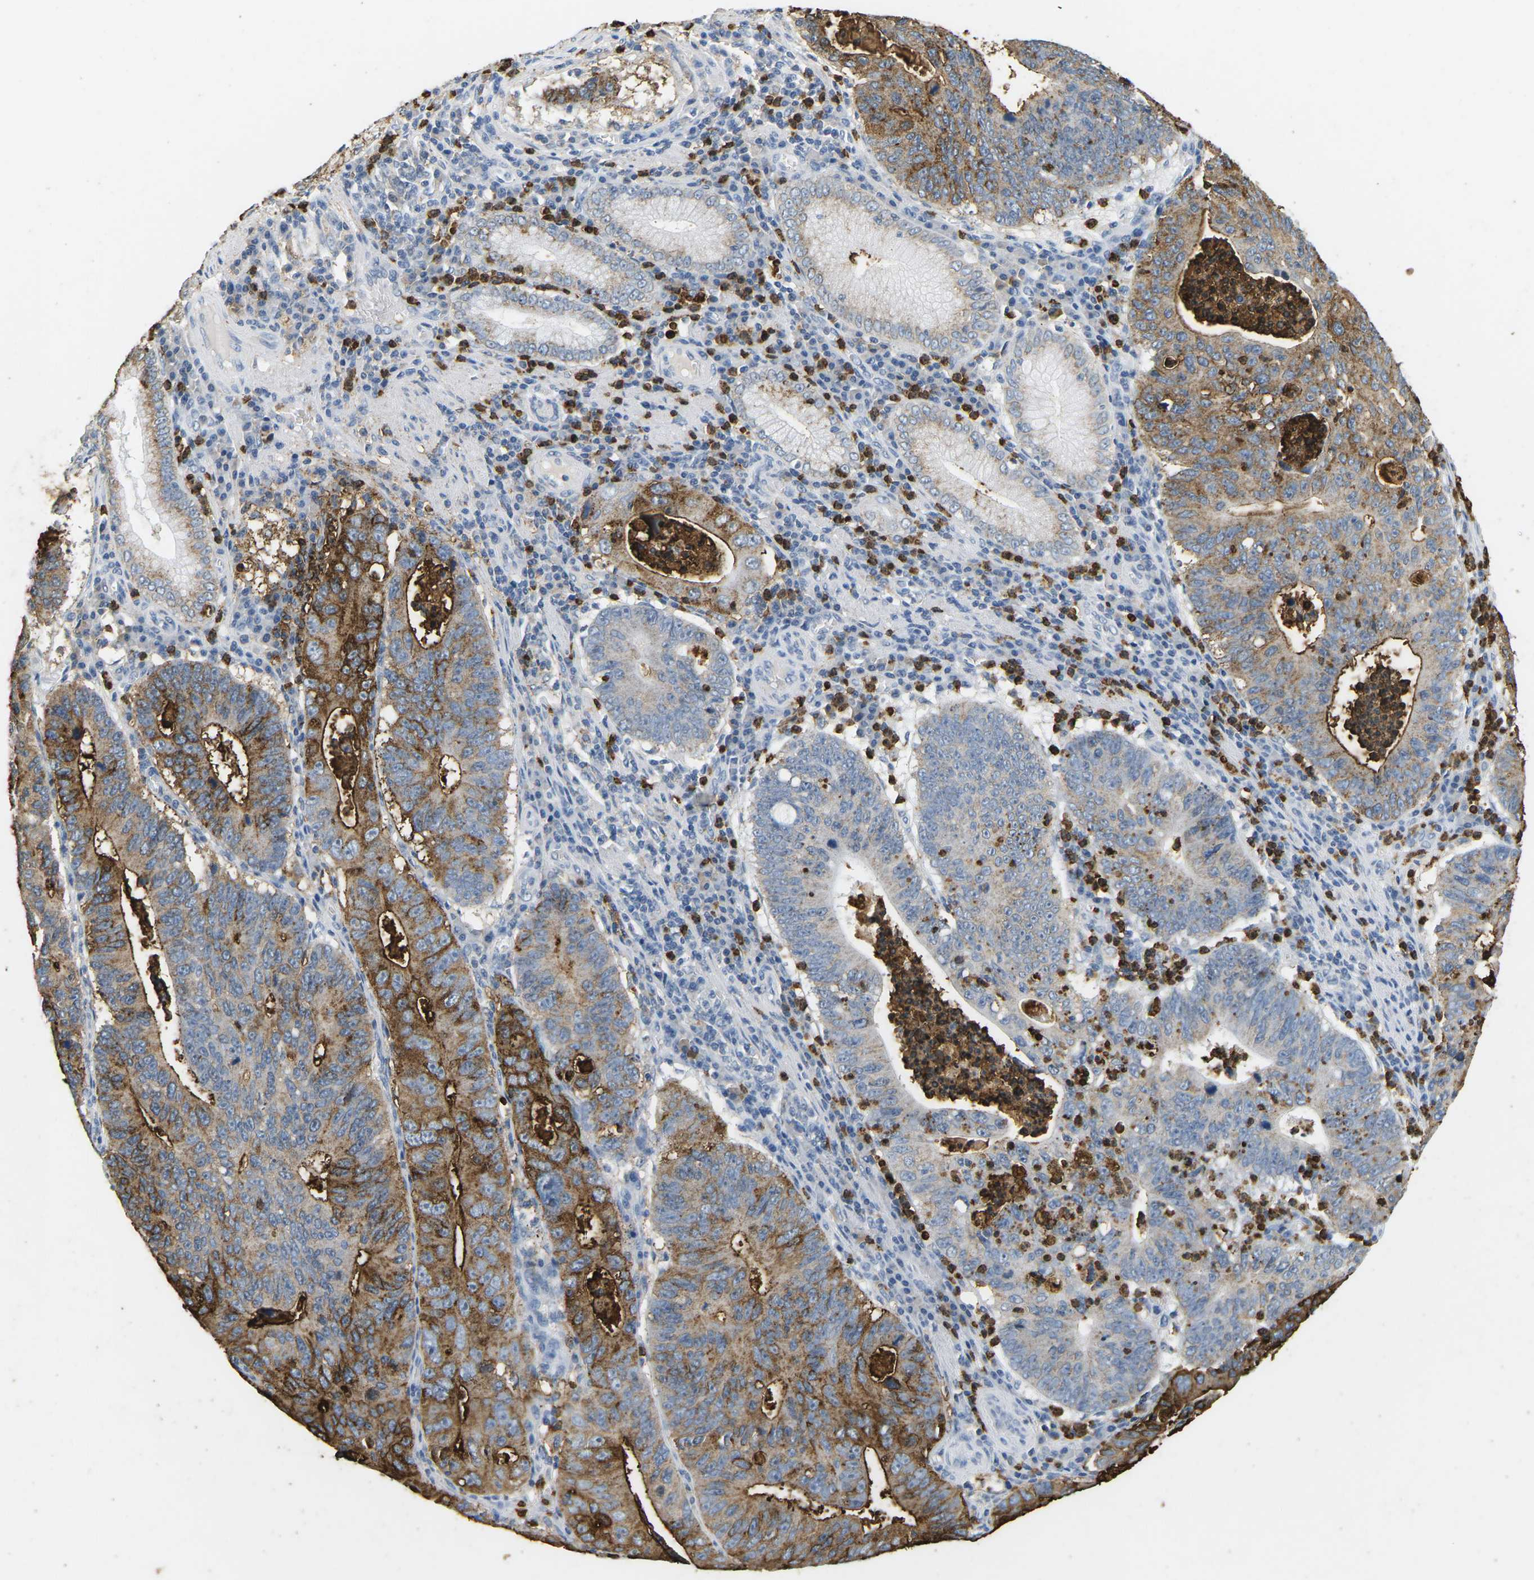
{"staining": {"intensity": "moderate", "quantity": "25%-75%", "location": "cytoplasmic/membranous"}, "tissue": "stomach cancer", "cell_type": "Tumor cells", "image_type": "cancer", "snomed": [{"axis": "morphology", "description": "Adenocarcinoma, NOS"}, {"axis": "topography", "description": "Stomach"}], "caption": "Tumor cells reveal medium levels of moderate cytoplasmic/membranous staining in approximately 25%-75% of cells in adenocarcinoma (stomach).", "gene": "ADM", "patient": {"sex": "male", "age": 59}}